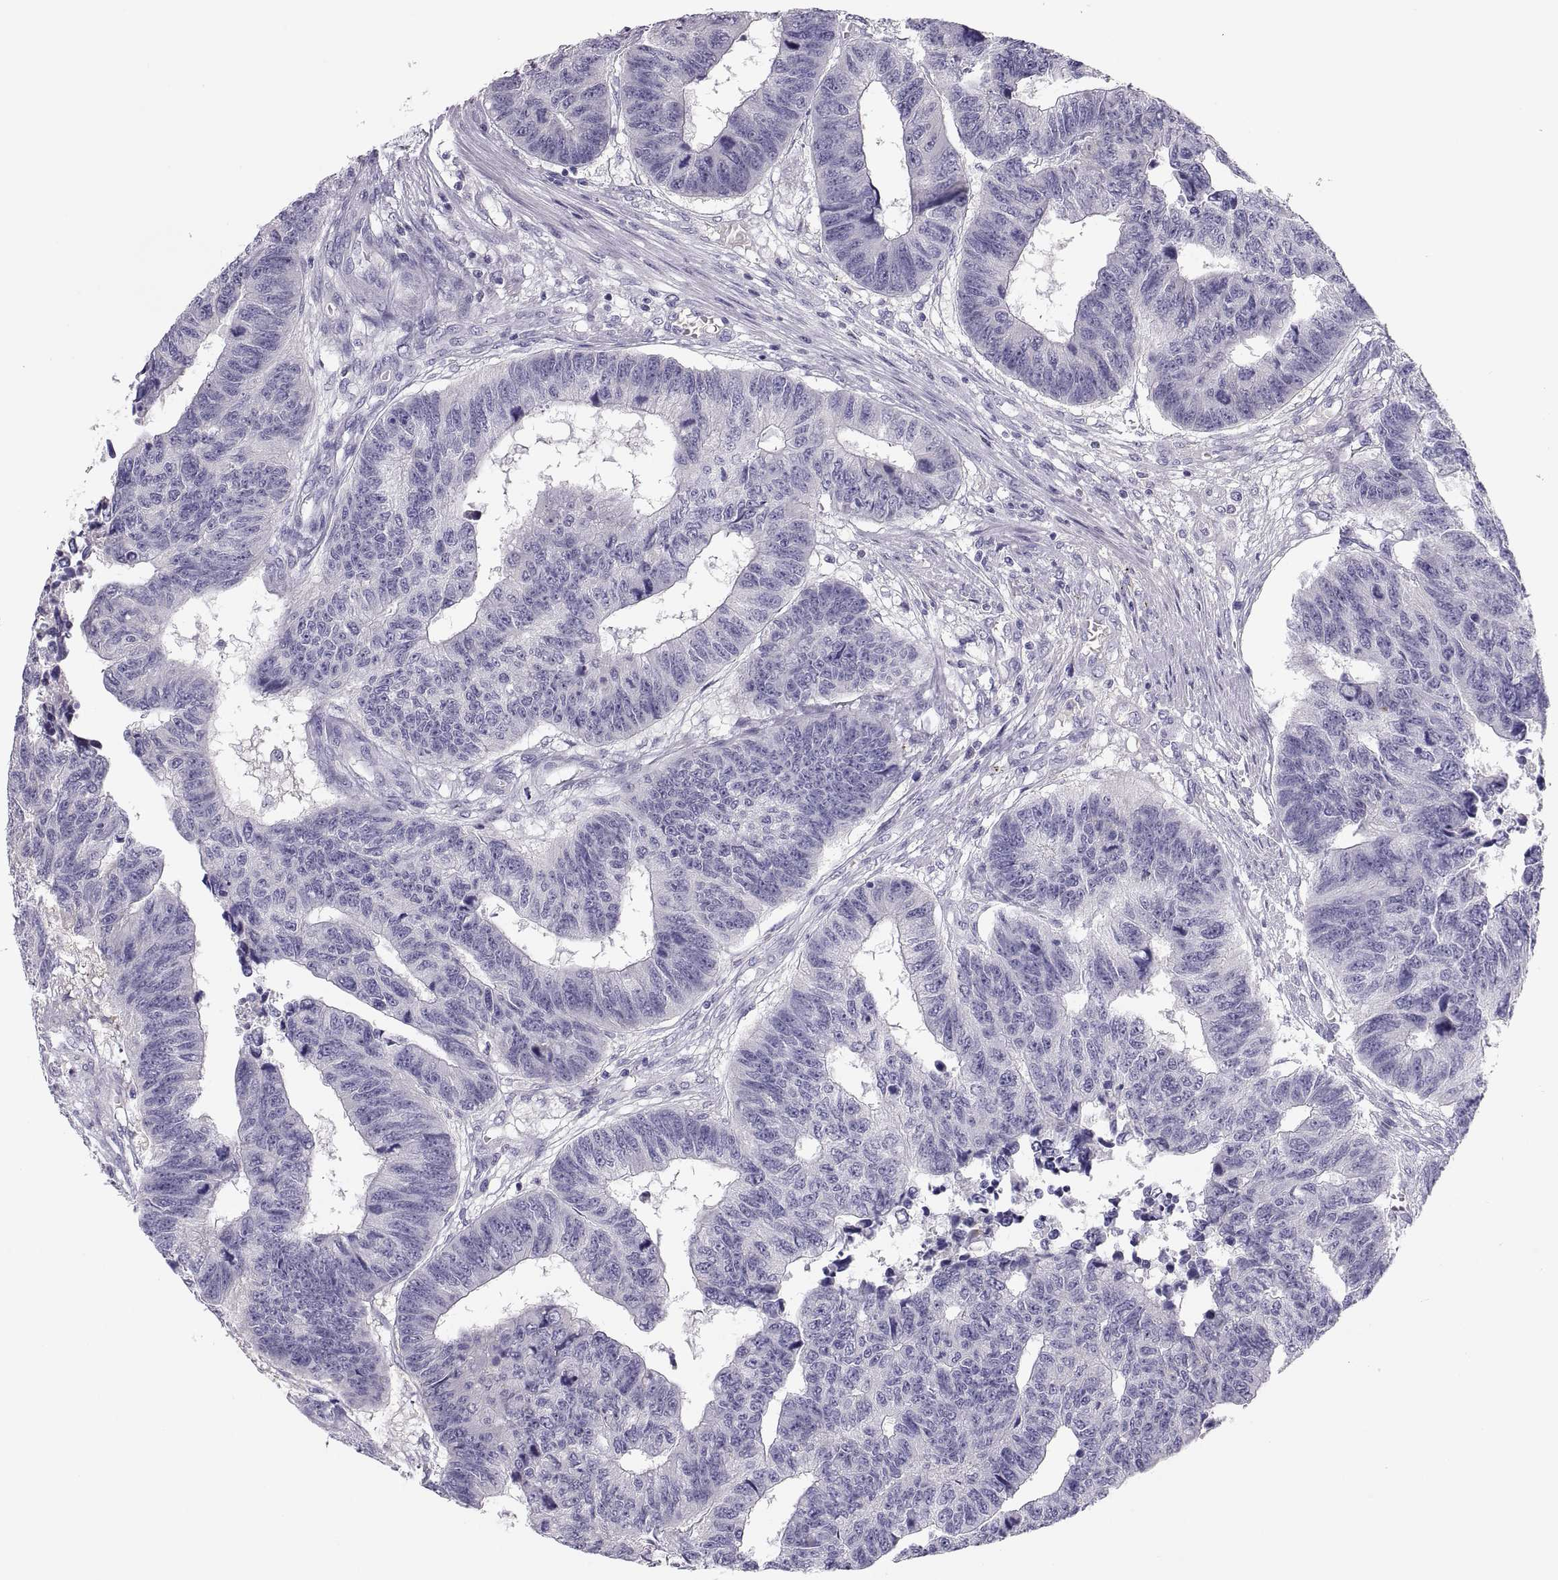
{"staining": {"intensity": "negative", "quantity": "none", "location": "none"}, "tissue": "colorectal cancer", "cell_type": "Tumor cells", "image_type": "cancer", "snomed": [{"axis": "morphology", "description": "Adenocarcinoma, NOS"}, {"axis": "topography", "description": "Rectum"}], "caption": "This is an immunohistochemistry histopathology image of colorectal cancer. There is no positivity in tumor cells.", "gene": "MAGEB2", "patient": {"sex": "female", "age": 85}}